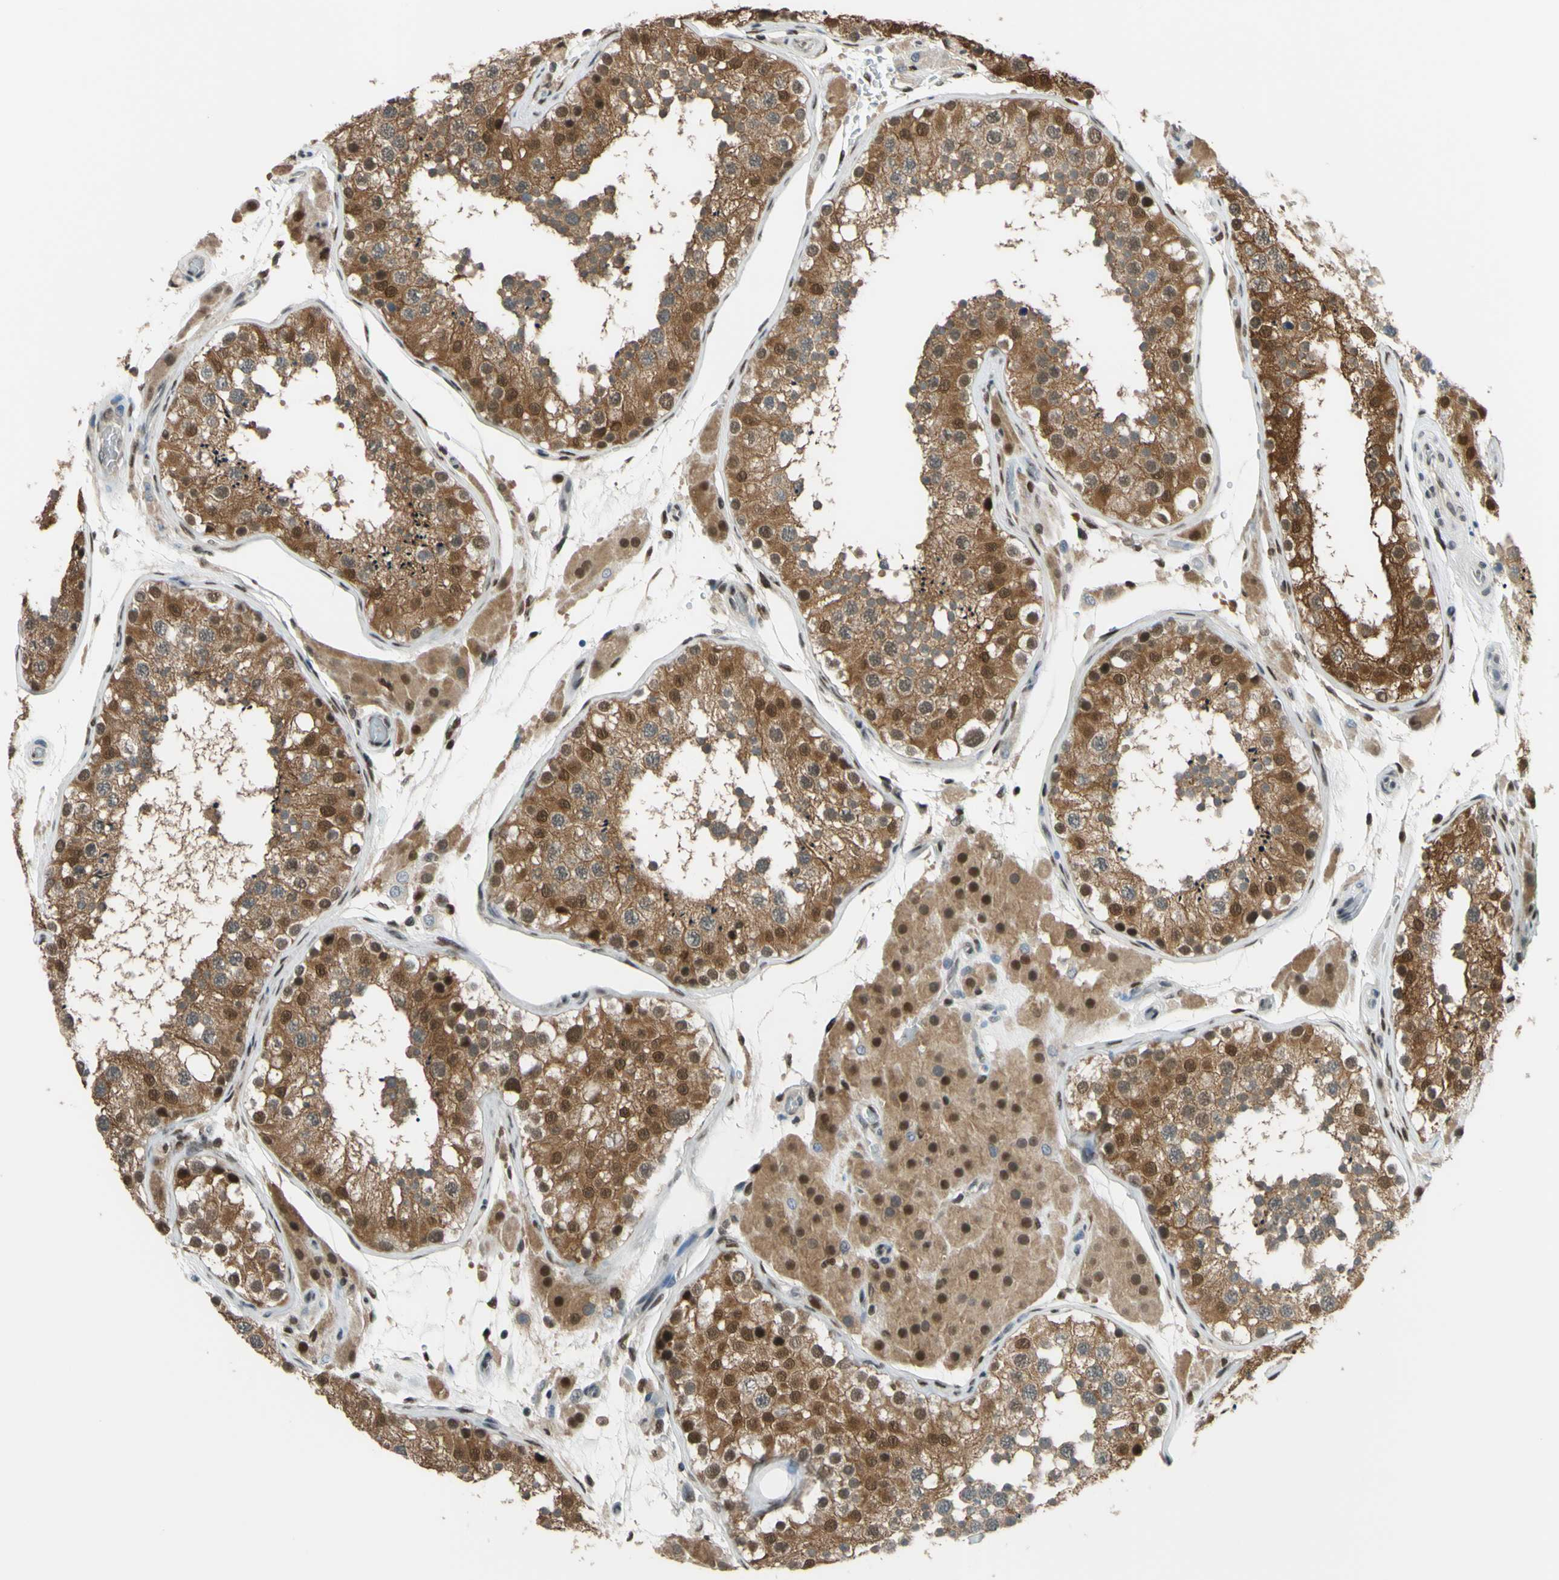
{"staining": {"intensity": "moderate", "quantity": ">75%", "location": "cytoplasmic/membranous"}, "tissue": "testis", "cell_type": "Cells in seminiferous ducts", "image_type": "normal", "snomed": [{"axis": "morphology", "description": "Normal tissue, NOS"}, {"axis": "topography", "description": "Testis"}, {"axis": "topography", "description": "Epididymis"}], "caption": "This micrograph reveals benign testis stained with immunohistochemistry to label a protein in brown. The cytoplasmic/membranous of cells in seminiferous ducts show moderate positivity for the protein. Nuclei are counter-stained blue.", "gene": "FKBP5", "patient": {"sex": "male", "age": 26}}